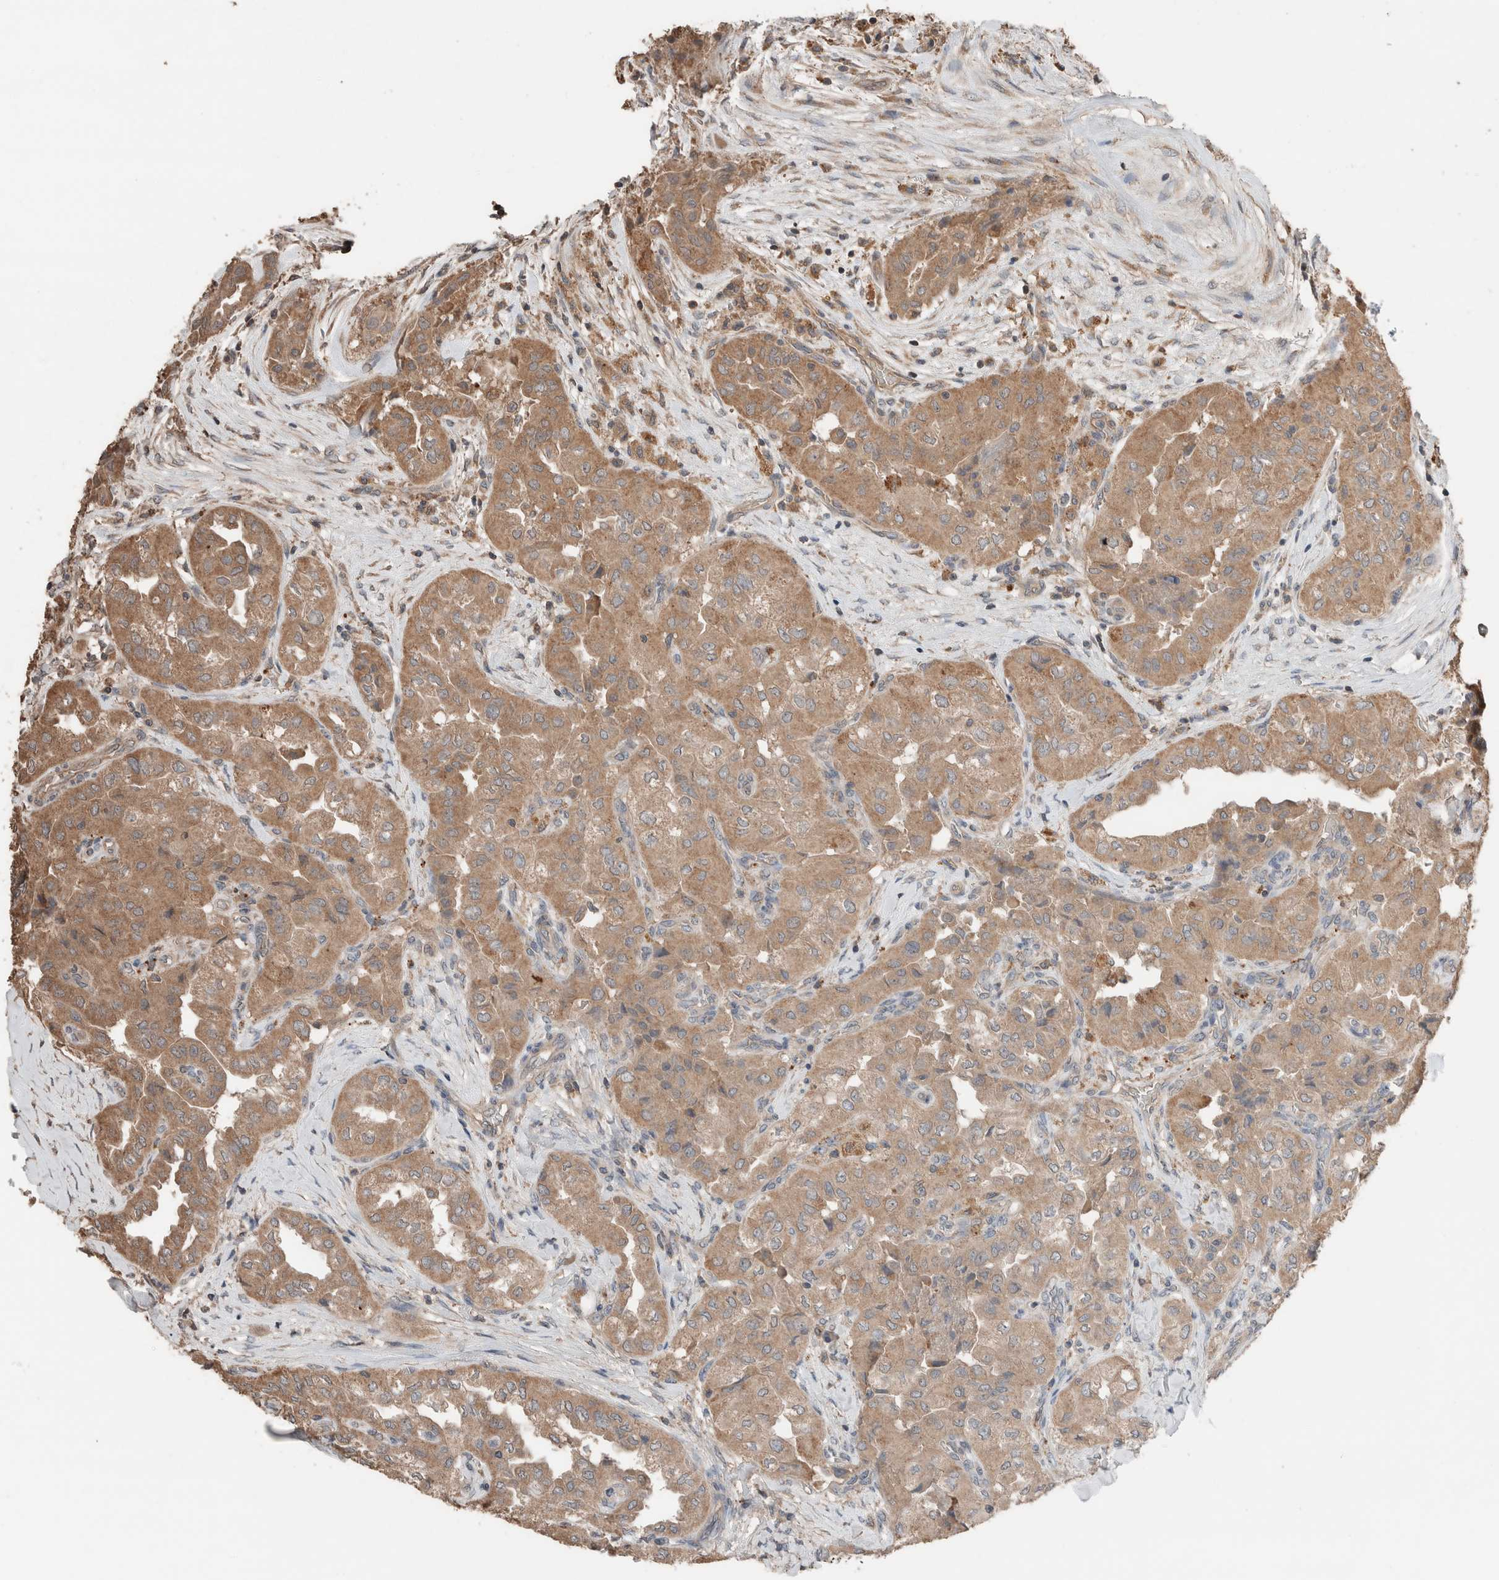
{"staining": {"intensity": "moderate", "quantity": ">75%", "location": "cytoplasmic/membranous"}, "tissue": "thyroid cancer", "cell_type": "Tumor cells", "image_type": "cancer", "snomed": [{"axis": "morphology", "description": "Papillary adenocarcinoma, NOS"}, {"axis": "topography", "description": "Thyroid gland"}], "caption": "An immunohistochemistry (IHC) micrograph of neoplastic tissue is shown. Protein staining in brown shows moderate cytoplasmic/membranous positivity in thyroid cancer (papillary adenocarcinoma) within tumor cells.", "gene": "ERAP2", "patient": {"sex": "female", "age": 59}}